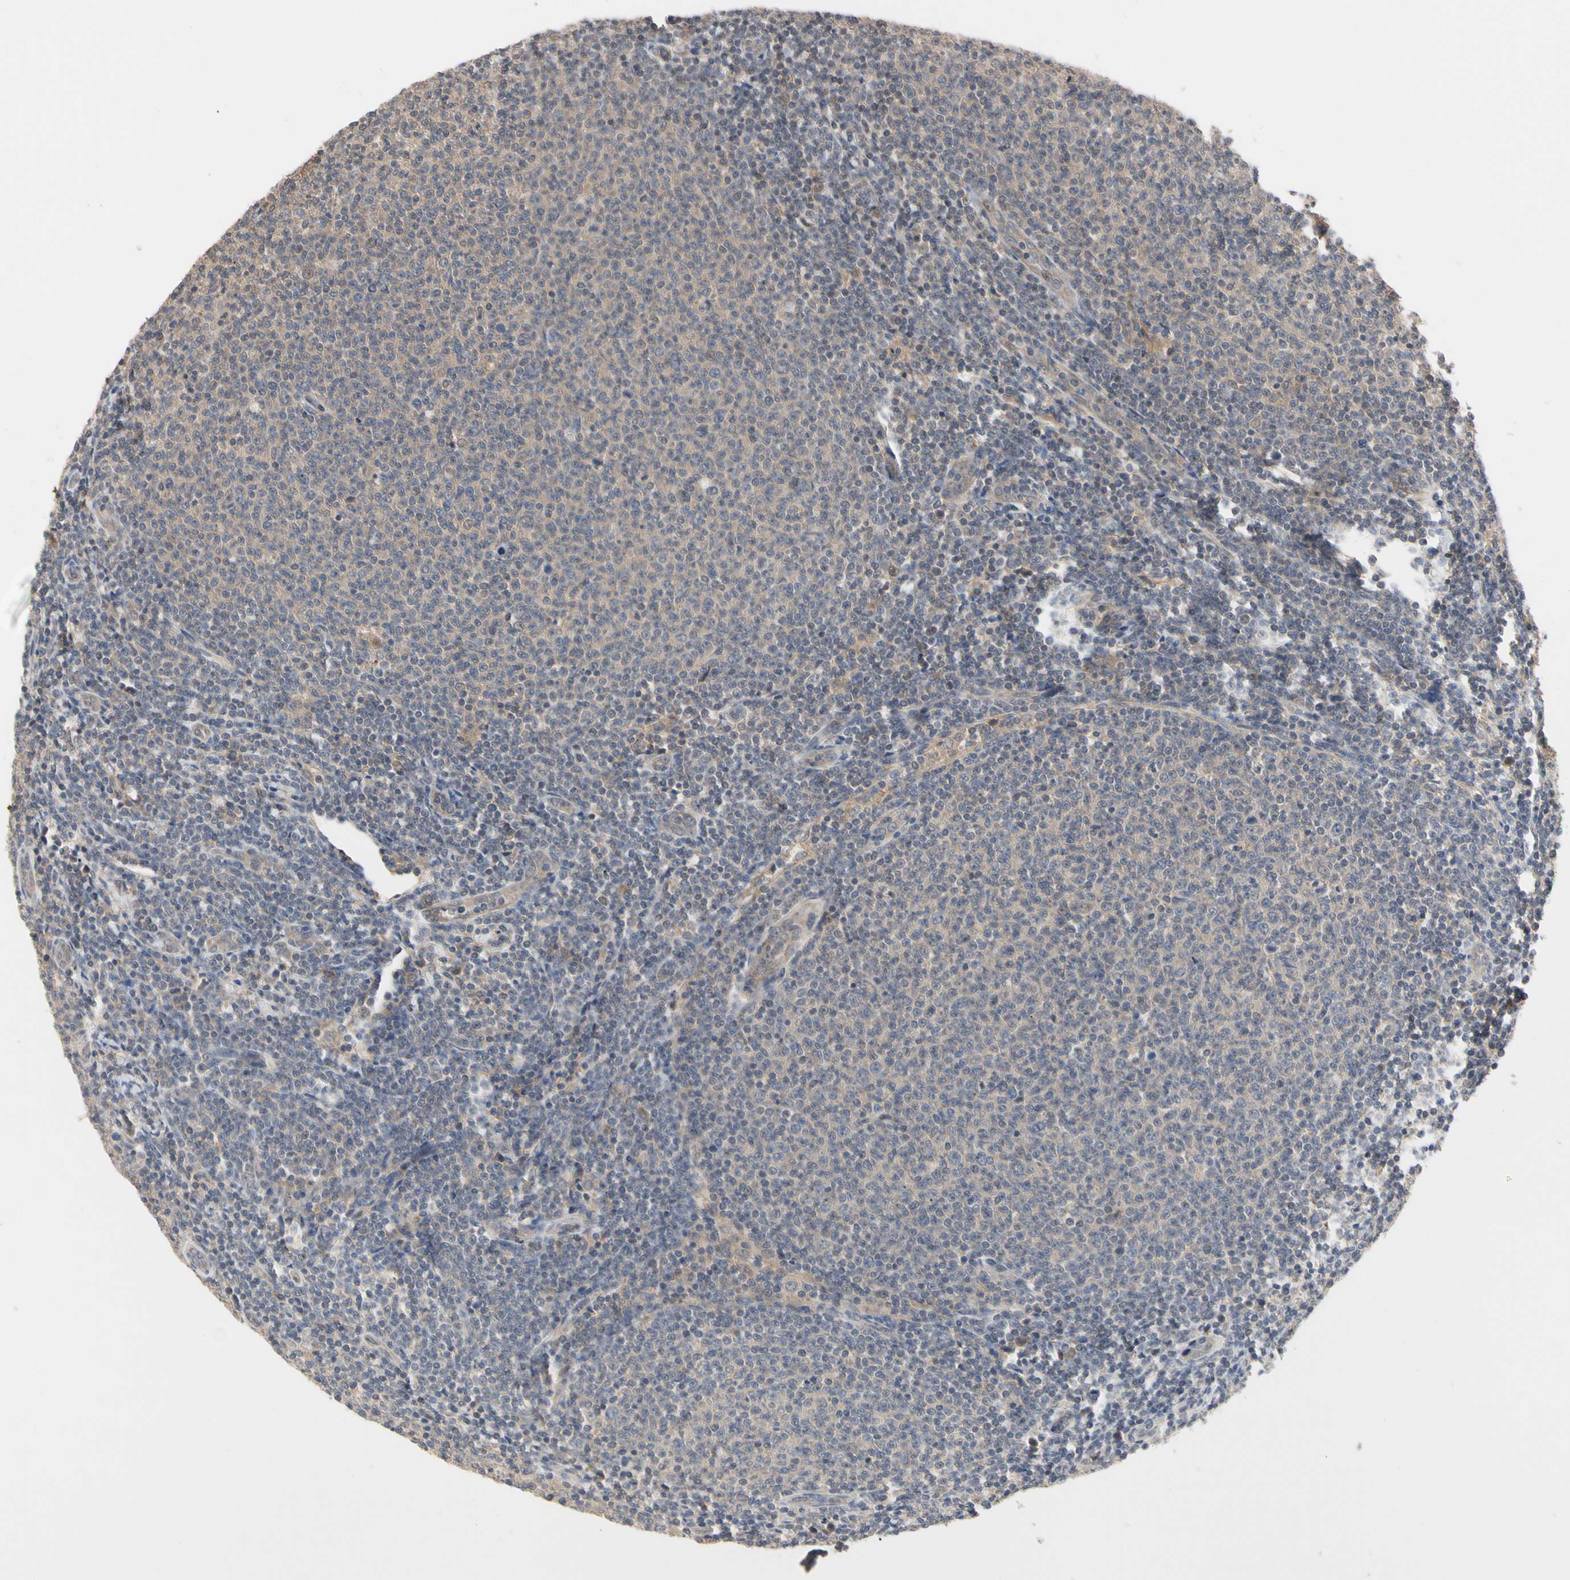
{"staining": {"intensity": "weak", "quantity": ">75%", "location": "cytoplasmic/membranous"}, "tissue": "lymphoma", "cell_type": "Tumor cells", "image_type": "cancer", "snomed": [{"axis": "morphology", "description": "Malignant lymphoma, non-Hodgkin's type, Low grade"}, {"axis": "topography", "description": "Lymph node"}], "caption": "Tumor cells reveal low levels of weak cytoplasmic/membranous expression in about >75% of cells in lymphoma.", "gene": "DPP8", "patient": {"sex": "male", "age": 66}}